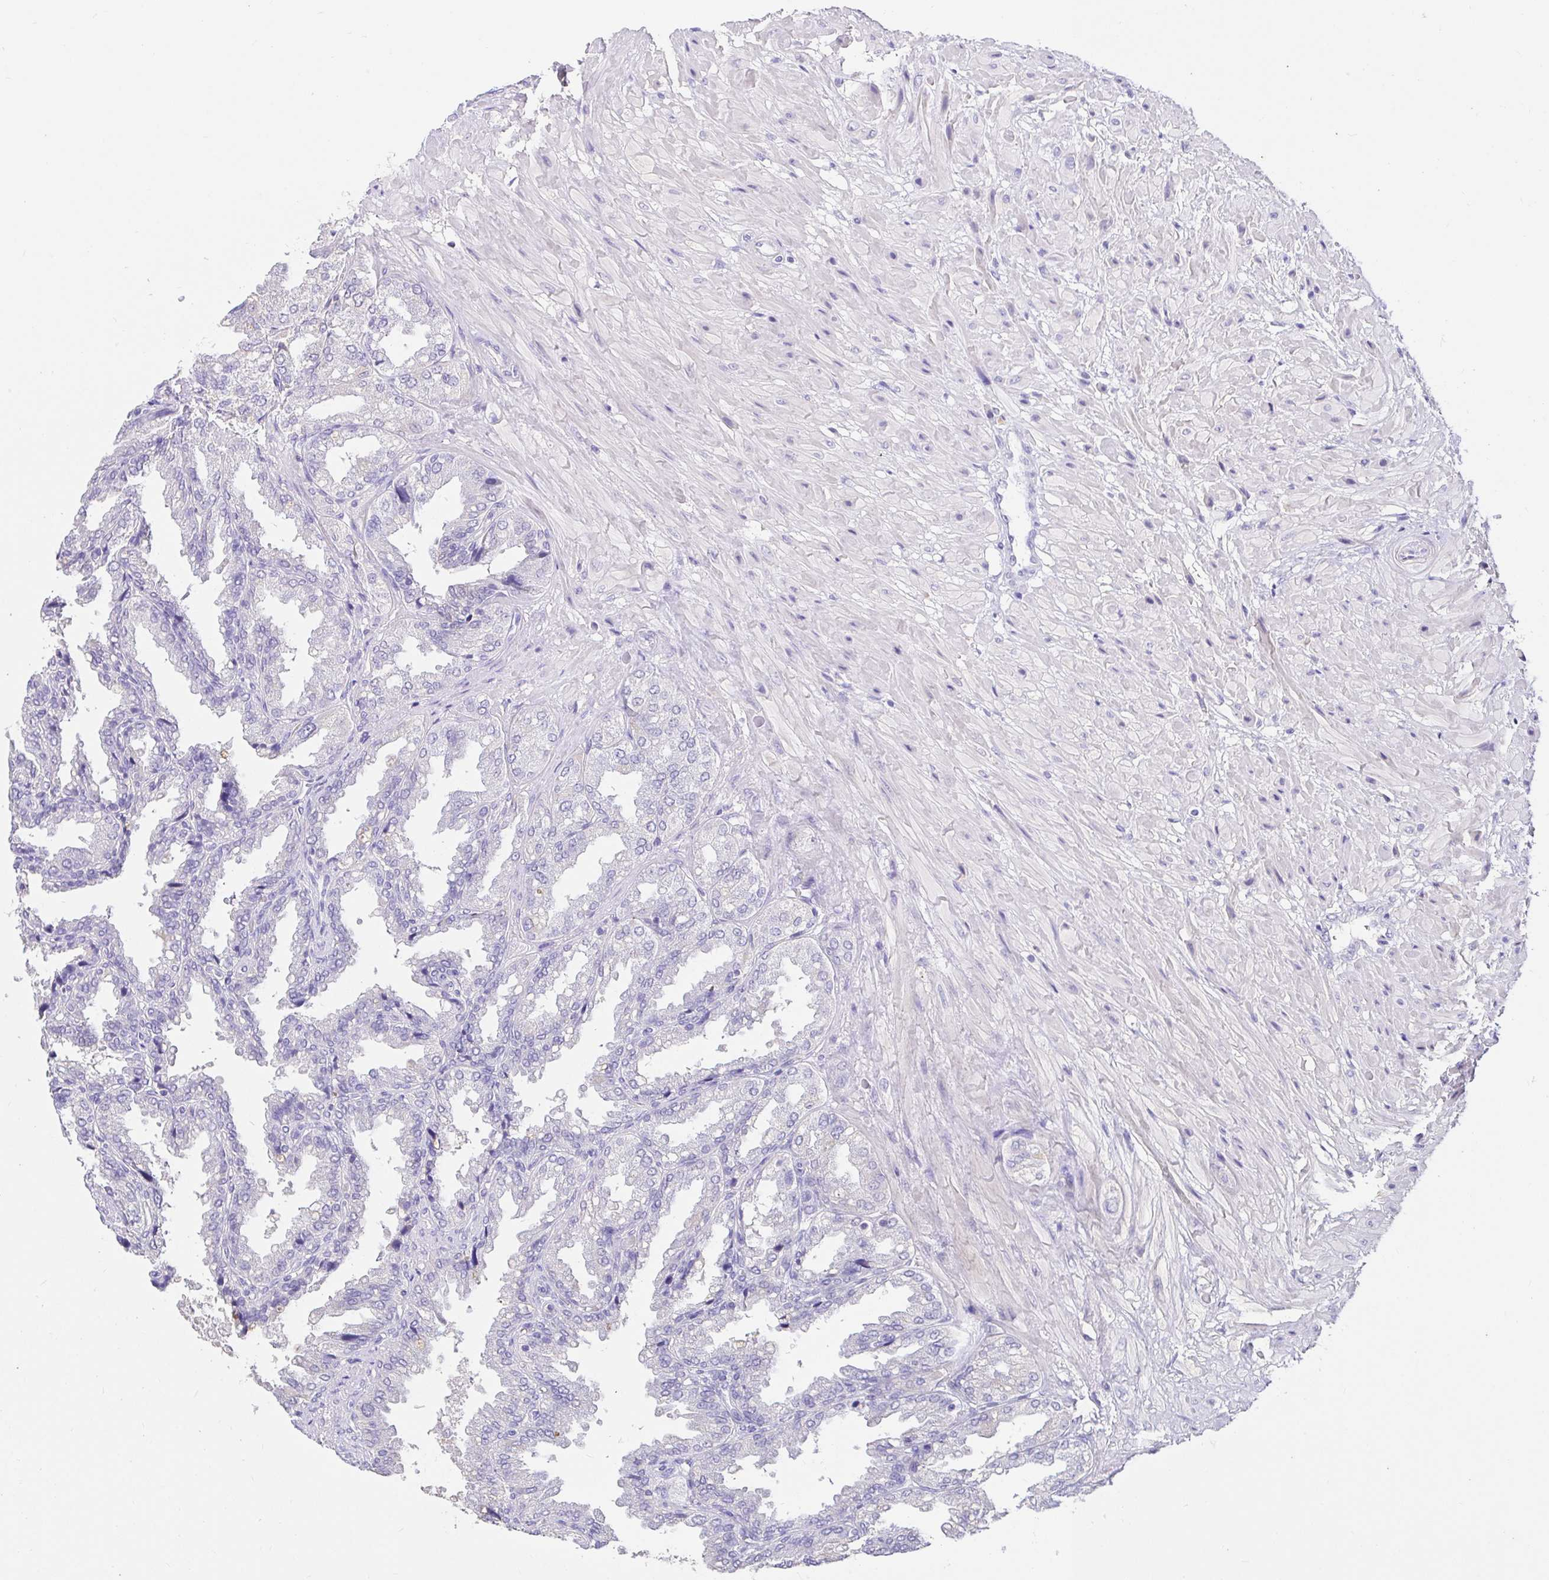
{"staining": {"intensity": "negative", "quantity": "none", "location": "none"}, "tissue": "seminal vesicle", "cell_type": "Glandular cells", "image_type": "normal", "snomed": [{"axis": "morphology", "description": "Normal tissue, NOS"}, {"axis": "topography", "description": "Seminal veicle"}], "caption": "A high-resolution histopathology image shows immunohistochemistry (IHC) staining of benign seminal vesicle, which reveals no significant staining in glandular cells. (DAB IHC visualized using brightfield microscopy, high magnification).", "gene": "CDO1", "patient": {"sex": "male", "age": 55}}